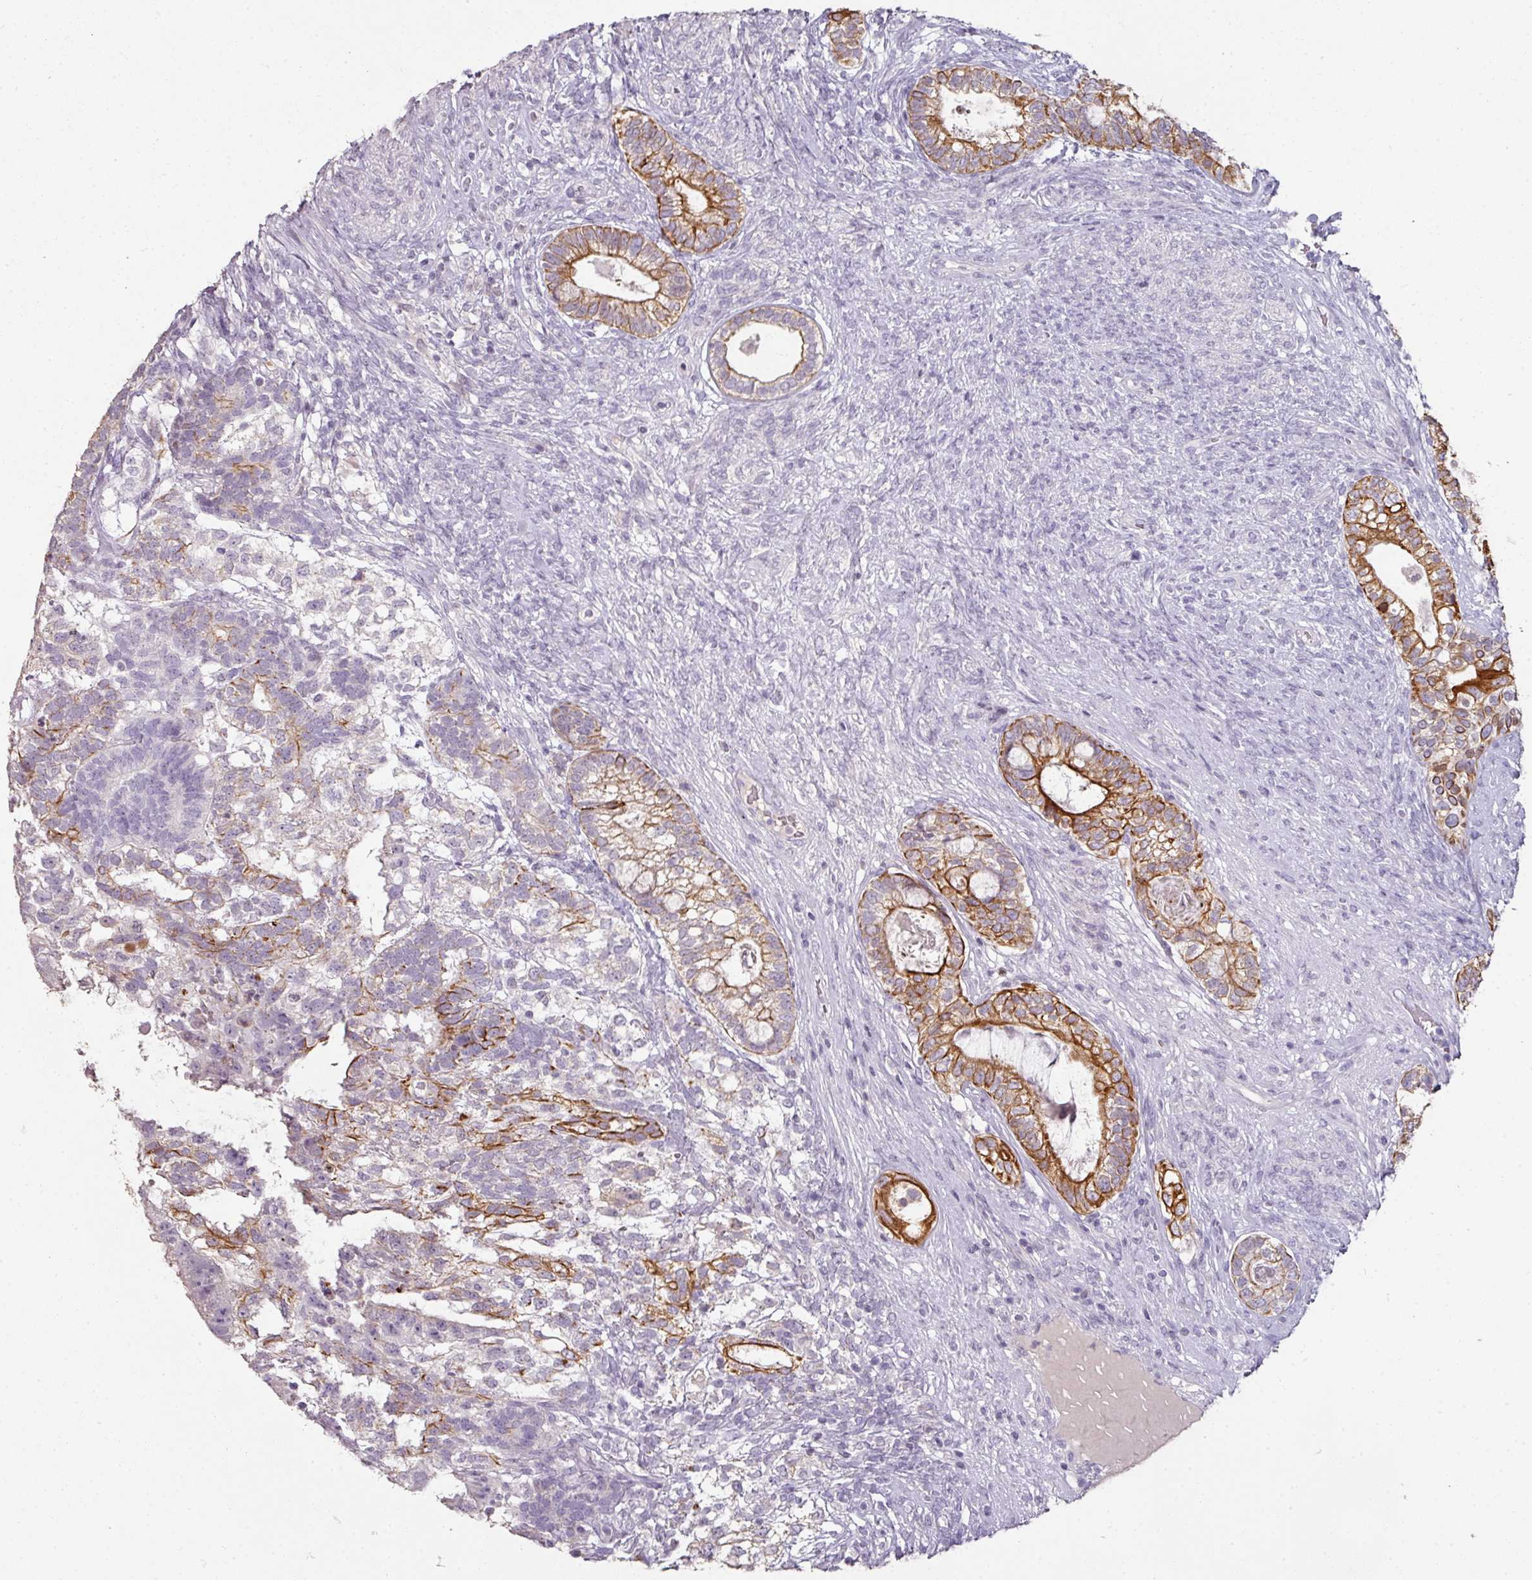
{"staining": {"intensity": "strong", "quantity": "25%-75%", "location": "cytoplasmic/membranous"}, "tissue": "testis cancer", "cell_type": "Tumor cells", "image_type": "cancer", "snomed": [{"axis": "morphology", "description": "Seminoma, NOS"}, {"axis": "morphology", "description": "Carcinoma, Embryonal, NOS"}, {"axis": "topography", "description": "Testis"}], "caption": "A micrograph showing strong cytoplasmic/membranous expression in approximately 25%-75% of tumor cells in testis cancer (embryonal carcinoma), as visualized by brown immunohistochemical staining.", "gene": "GTF2H3", "patient": {"sex": "male", "age": 41}}